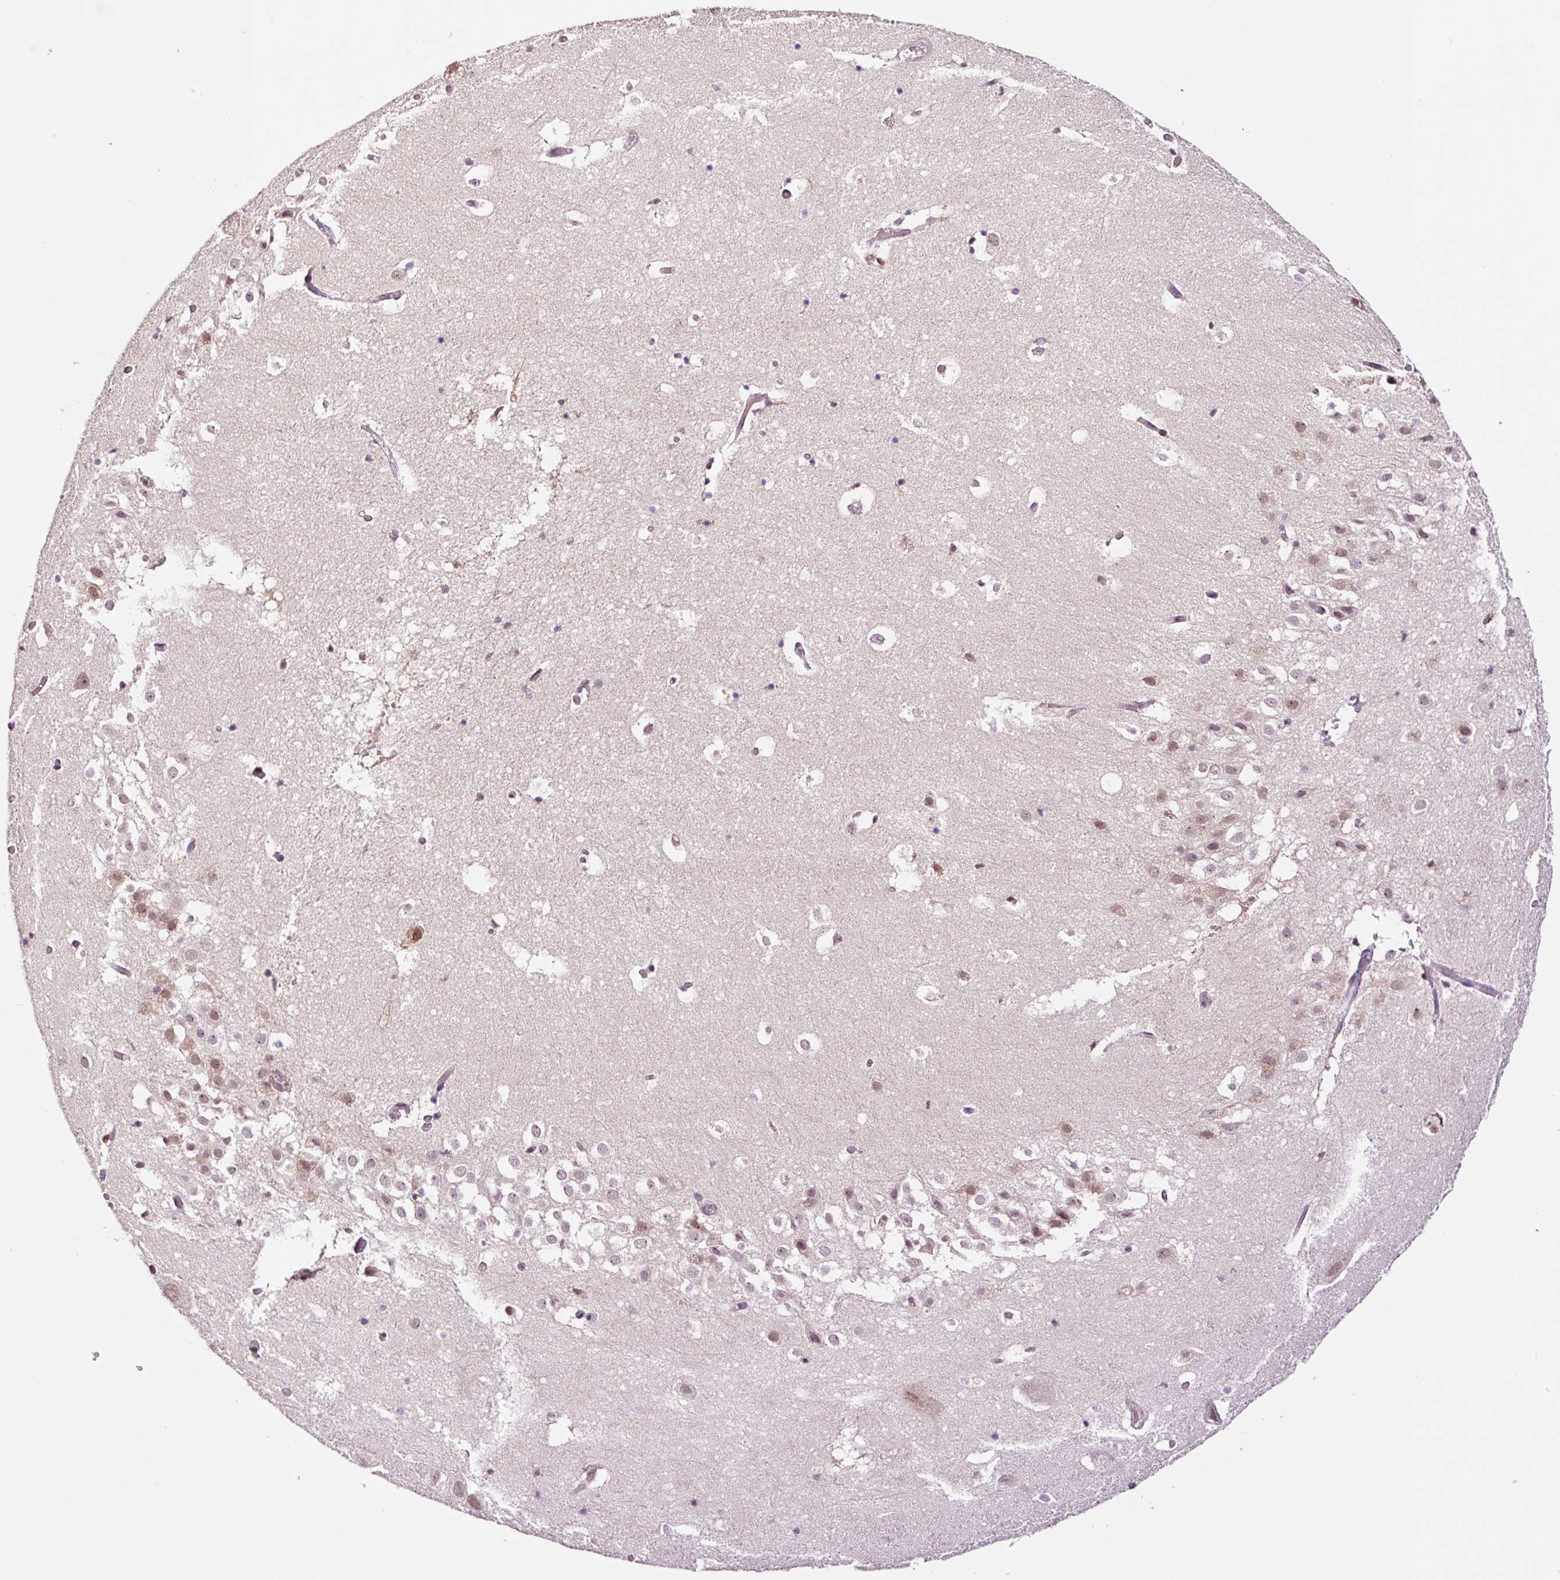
{"staining": {"intensity": "negative", "quantity": "none", "location": "none"}, "tissue": "hippocampus", "cell_type": "Glial cells", "image_type": "normal", "snomed": [{"axis": "morphology", "description": "Normal tissue, NOS"}, {"axis": "topography", "description": "Hippocampus"}], "caption": "IHC micrograph of normal human hippocampus stained for a protein (brown), which displays no positivity in glial cells. Brightfield microscopy of immunohistochemistry (IHC) stained with DAB (brown) and hematoxylin (blue), captured at high magnification.", "gene": "DPPA4", "patient": {"sex": "female", "age": 52}}